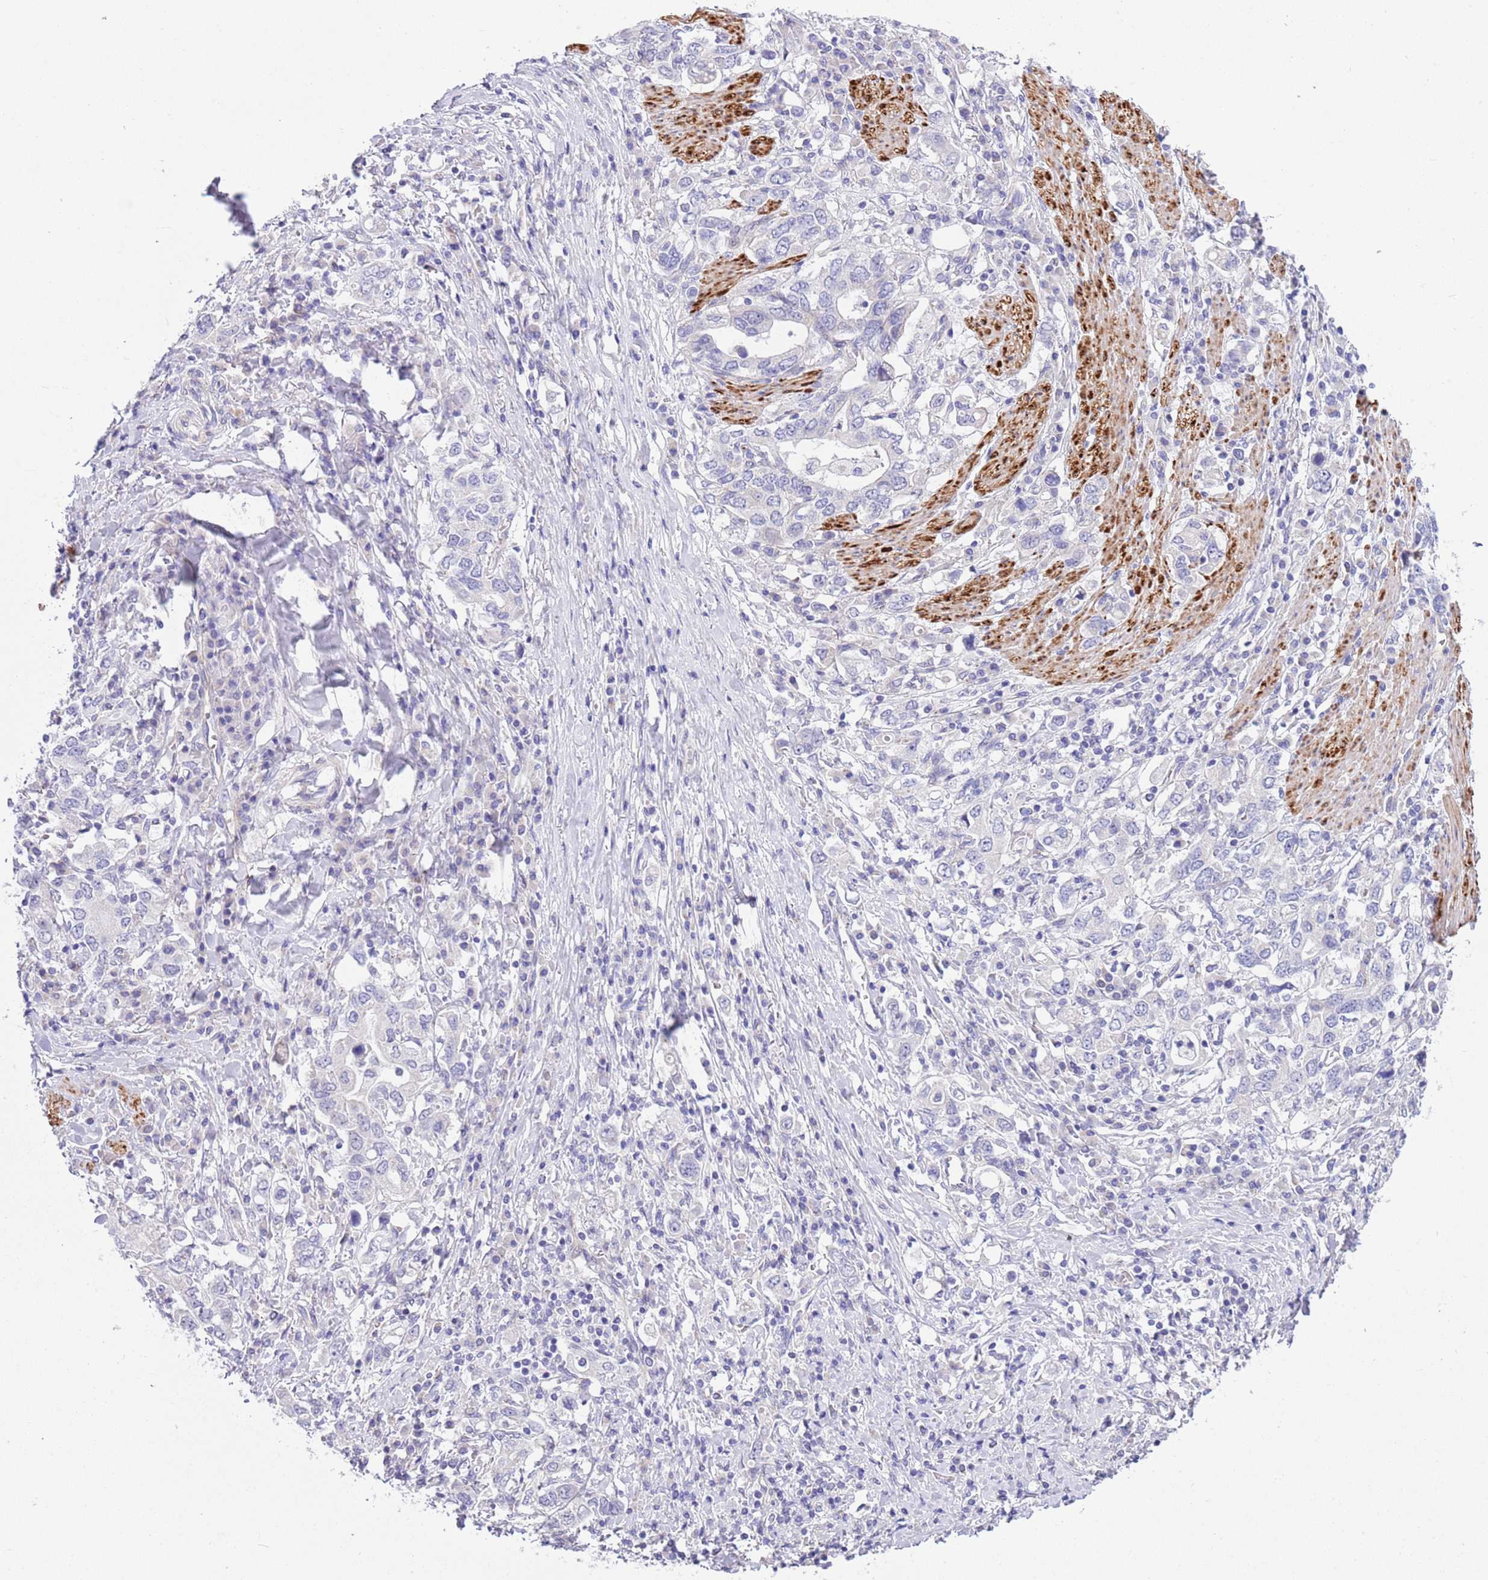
{"staining": {"intensity": "negative", "quantity": "none", "location": "none"}, "tissue": "stomach cancer", "cell_type": "Tumor cells", "image_type": "cancer", "snomed": [{"axis": "morphology", "description": "Adenocarcinoma, NOS"}, {"axis": "topography", "description": "Stomach, upper"}, {"axis": "topography", "description": "Stomach"}], "caption": "High power microscopy micrograph of an immunohistochemistry (IHC) histopathology image of stomach cancer (adenocarcinoma), revealing no significant staining in tumor cells.", "gene": "NET1", "patient": {"sex": "male", "age": 62}}